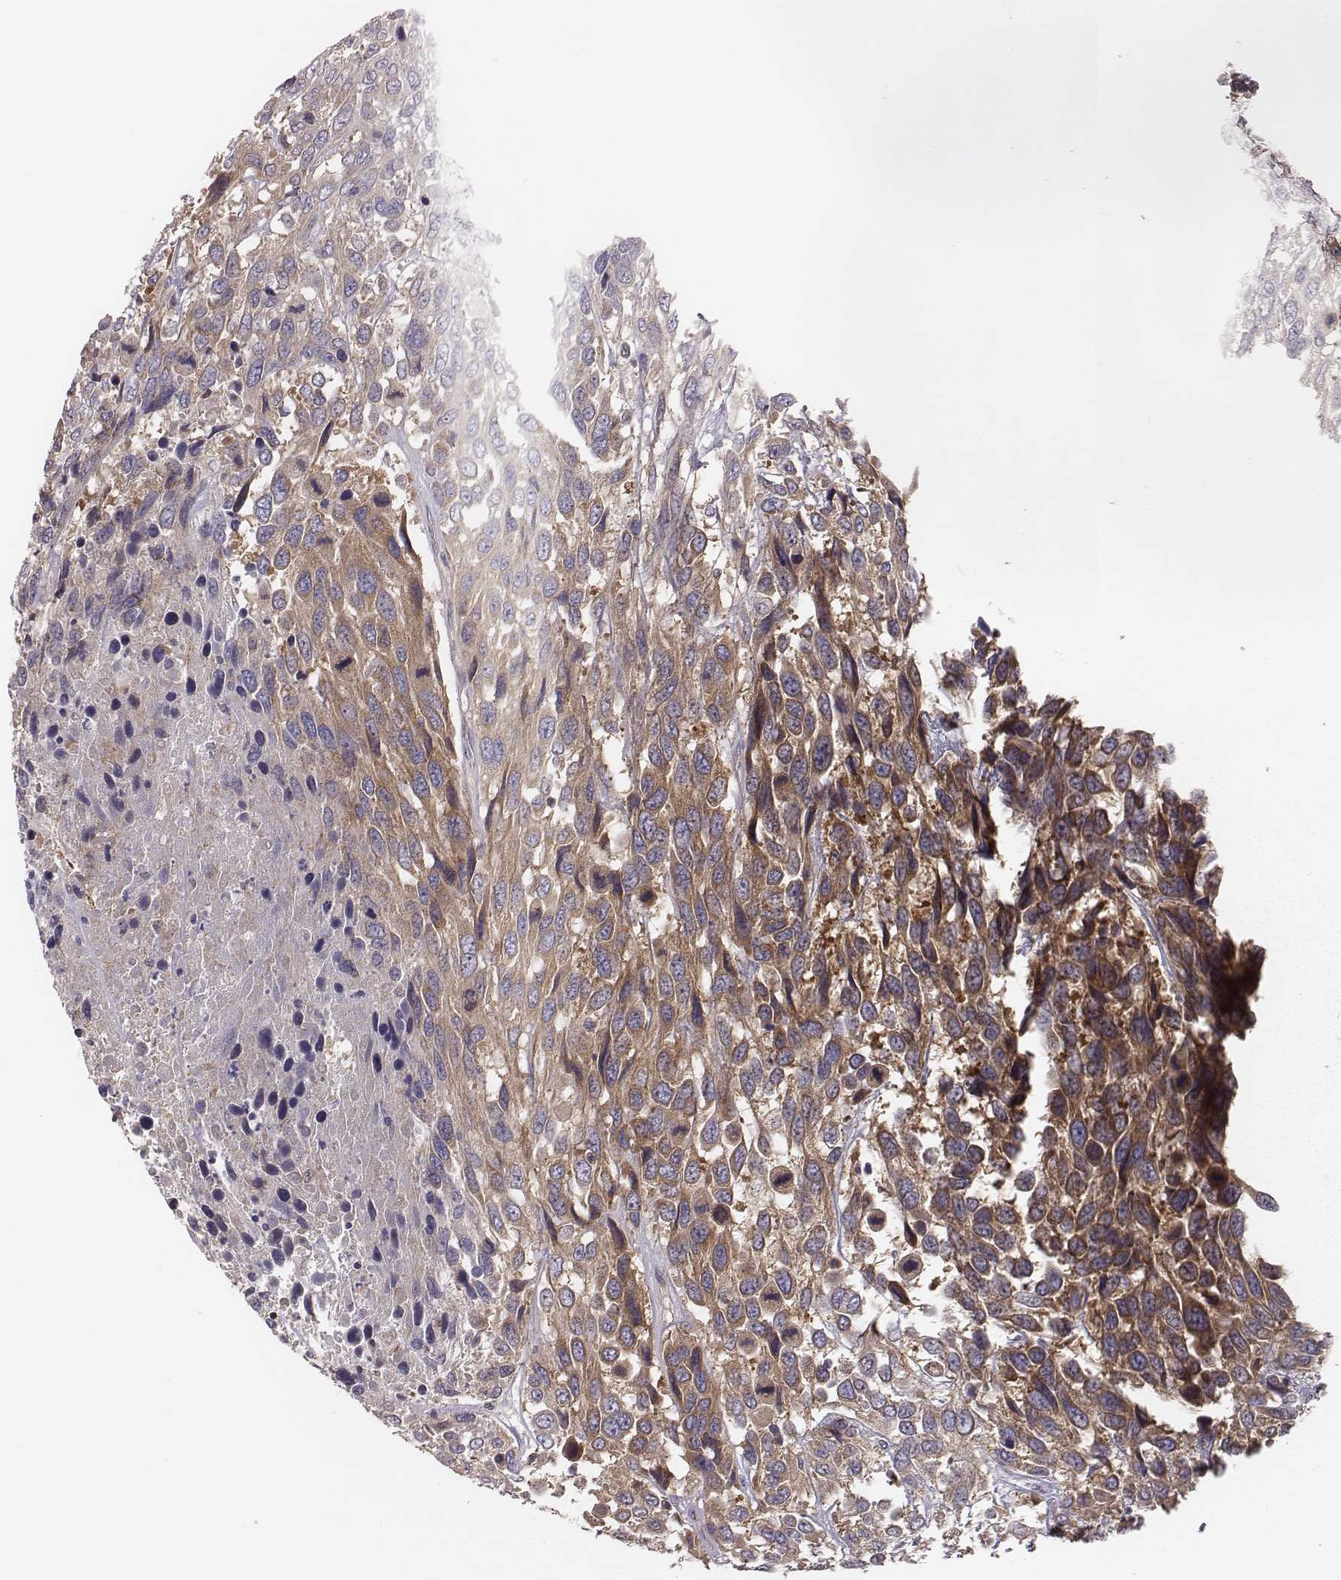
{"staining": {"intensity": "moderate", "quantity": ">75%", "location": "cytoplasmic/membranous"}, "tissue": "urothelial cancer", "cell_type": "Tumor cells", "image_type": "cancer", "snomed": [{"axis": "morphology", "description": "Urothelial carcinoma, High grade"}, {"axis": "topography", "description": "Urinary bladder"}], "caption": "The immunohistochemical stain shows moderate cytoplasmic/membranous staining in tumor cells of urothelial cancer tissue.", "gene": "CAD", "patient": {"sex": "female", "age": 70}}